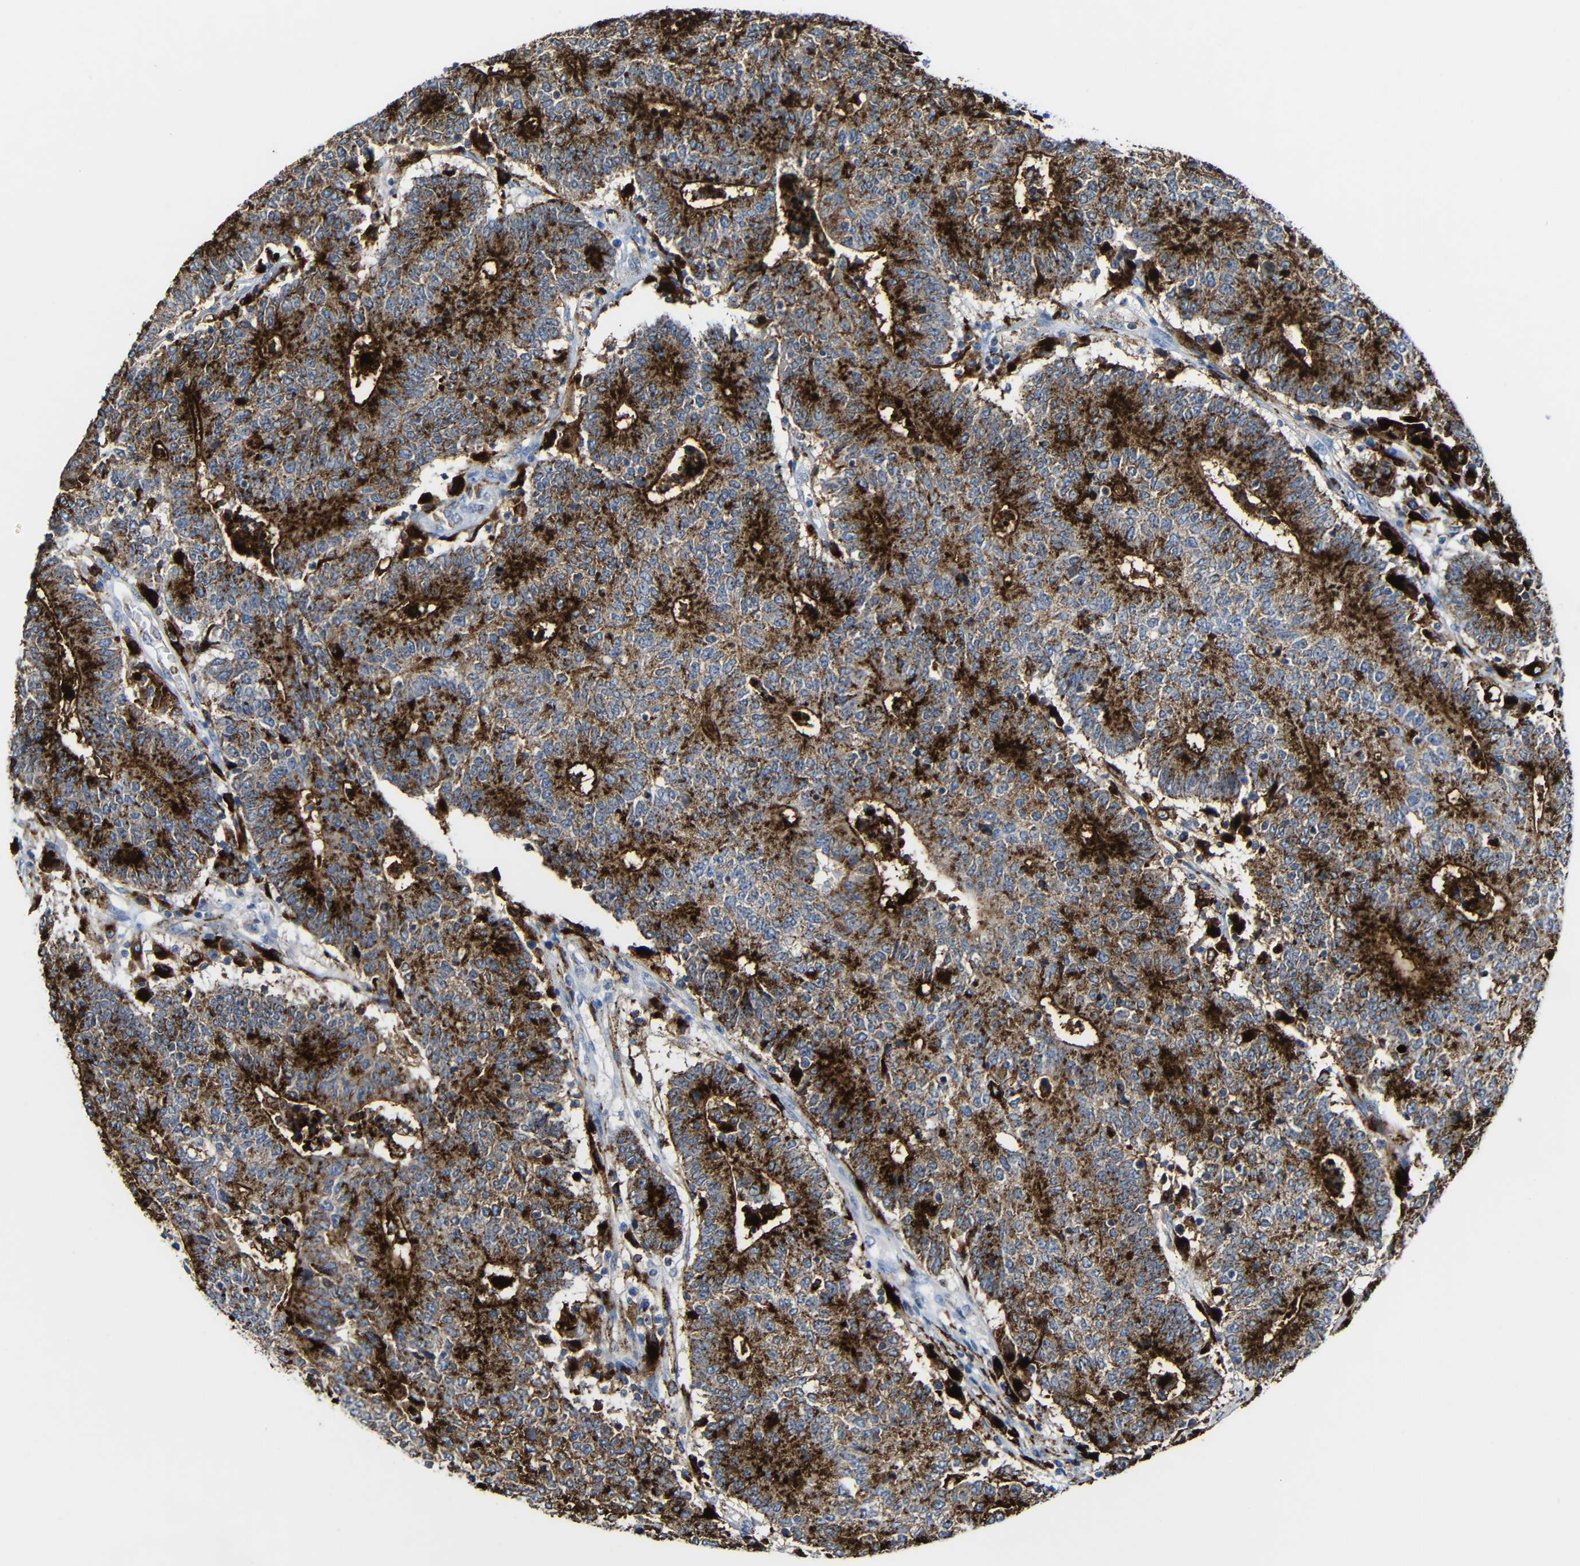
{"staining": {"intensity": "strong", "quantity": ">75%", "location": "cytoplasmic/membranous"}, "tissue": "colorectal cancer", "cell_type": "Tumor cells", "image_type": "cancer", "snomed": [{"axis": "morphology", "description": "Normal tissue, NOS"}, {"axis": "morphology", "description": "Adenocarcinoma, NOS"}, {"axis": "topography", "description": "Colon"}], "caption": "Human adenocarcinoma (colorectal) stained with a protein marker demonstrates strong staining in tumor cells.", "gene": "HLA-DMA", "patient": {"sex": "female", "age": 75}}